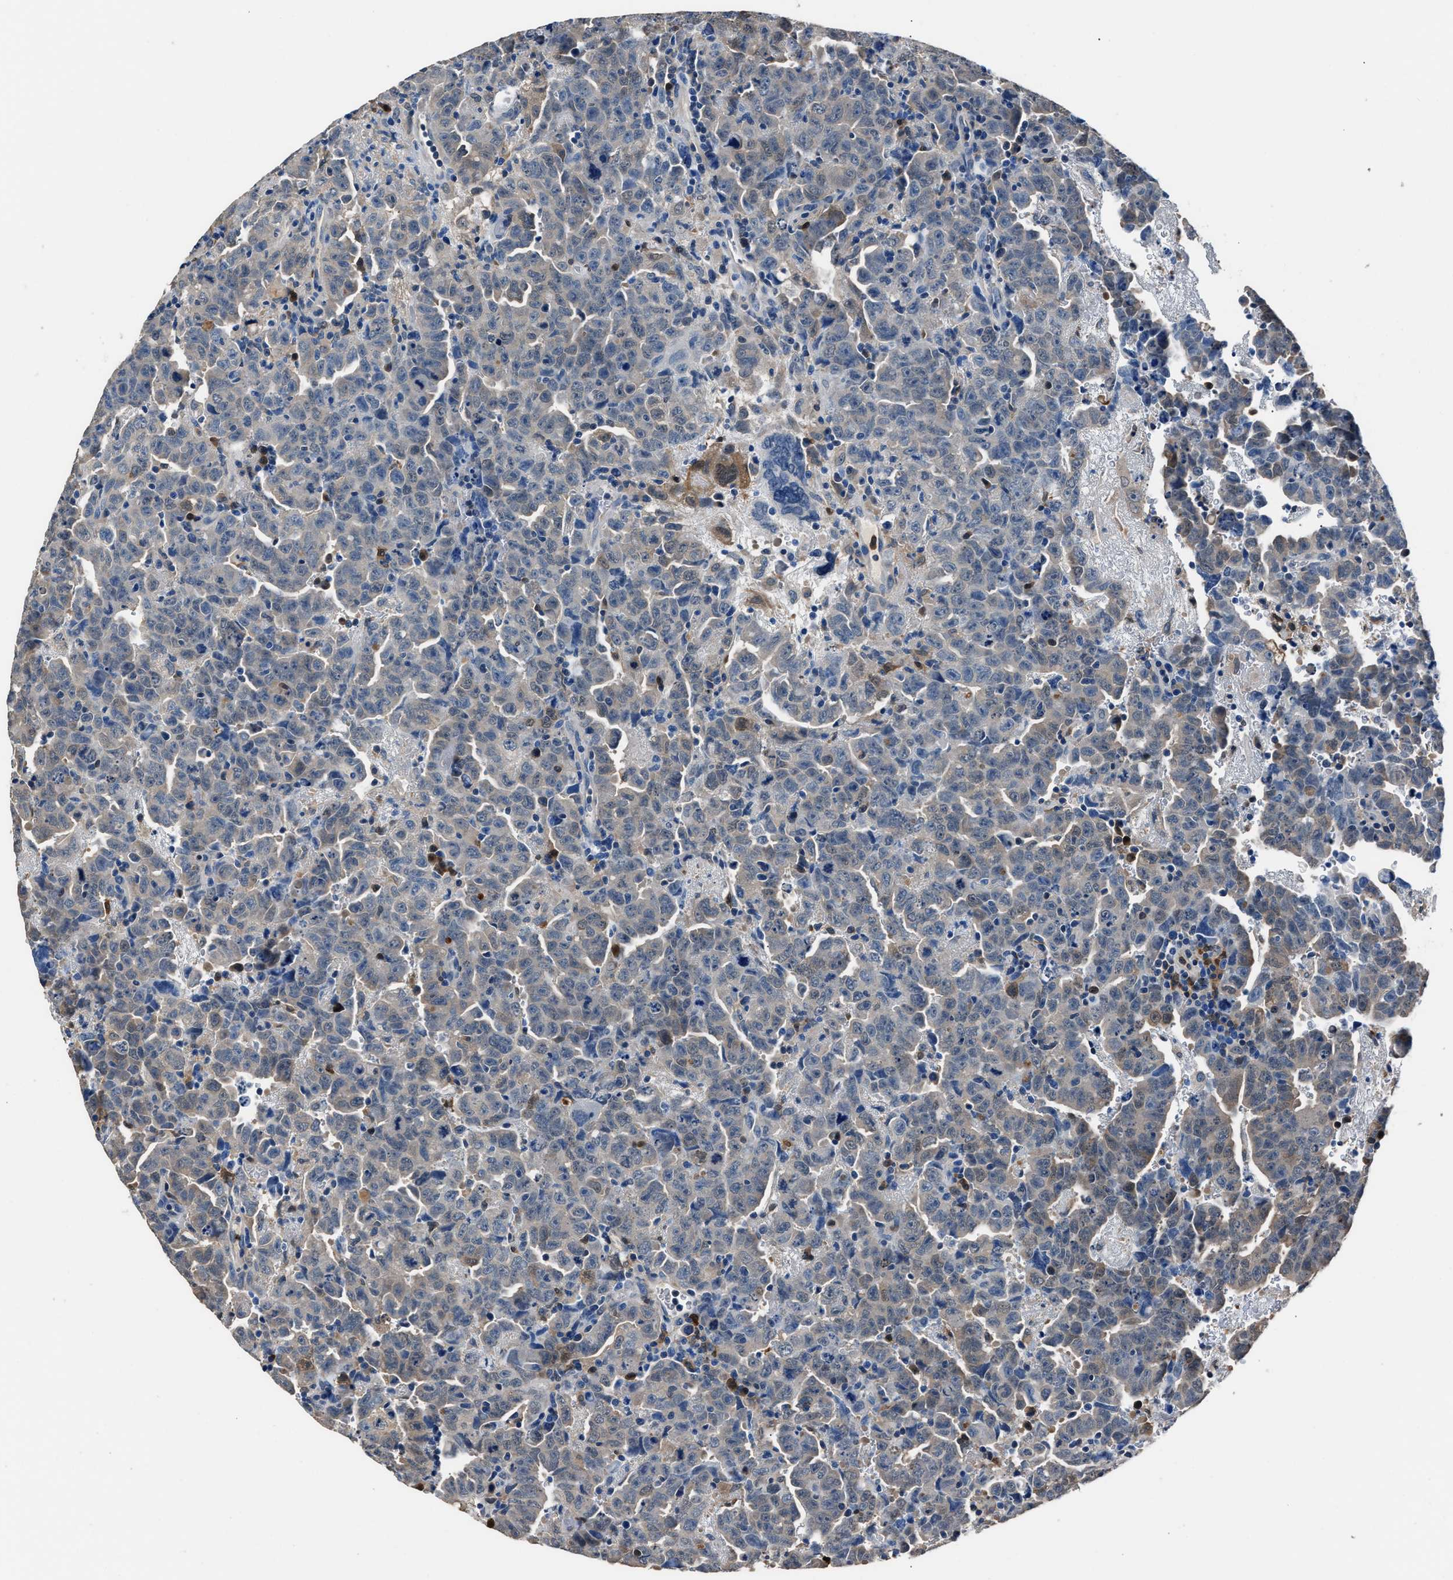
{"staining": {"intensity": "weak", "quantity": "<25%", "location": "cytoplasmic/membranous"}, "tissue": "testis cancer", "cell_type": "Tumor cells", "image_type": "cancer", "snomed": [{"axis": "morphology", "description": "Carcinoma, Embryonal, NOS"}, {"axis": "topography", "description": "Testis"}], "caption": "Testis cancer (embryonal carcinoma) stained for a protein using immunohistochemistry (IHC) displays no expression tumor cells.", "gene": "GSTP1", "patient": {"sex": "male", "age": 28}}